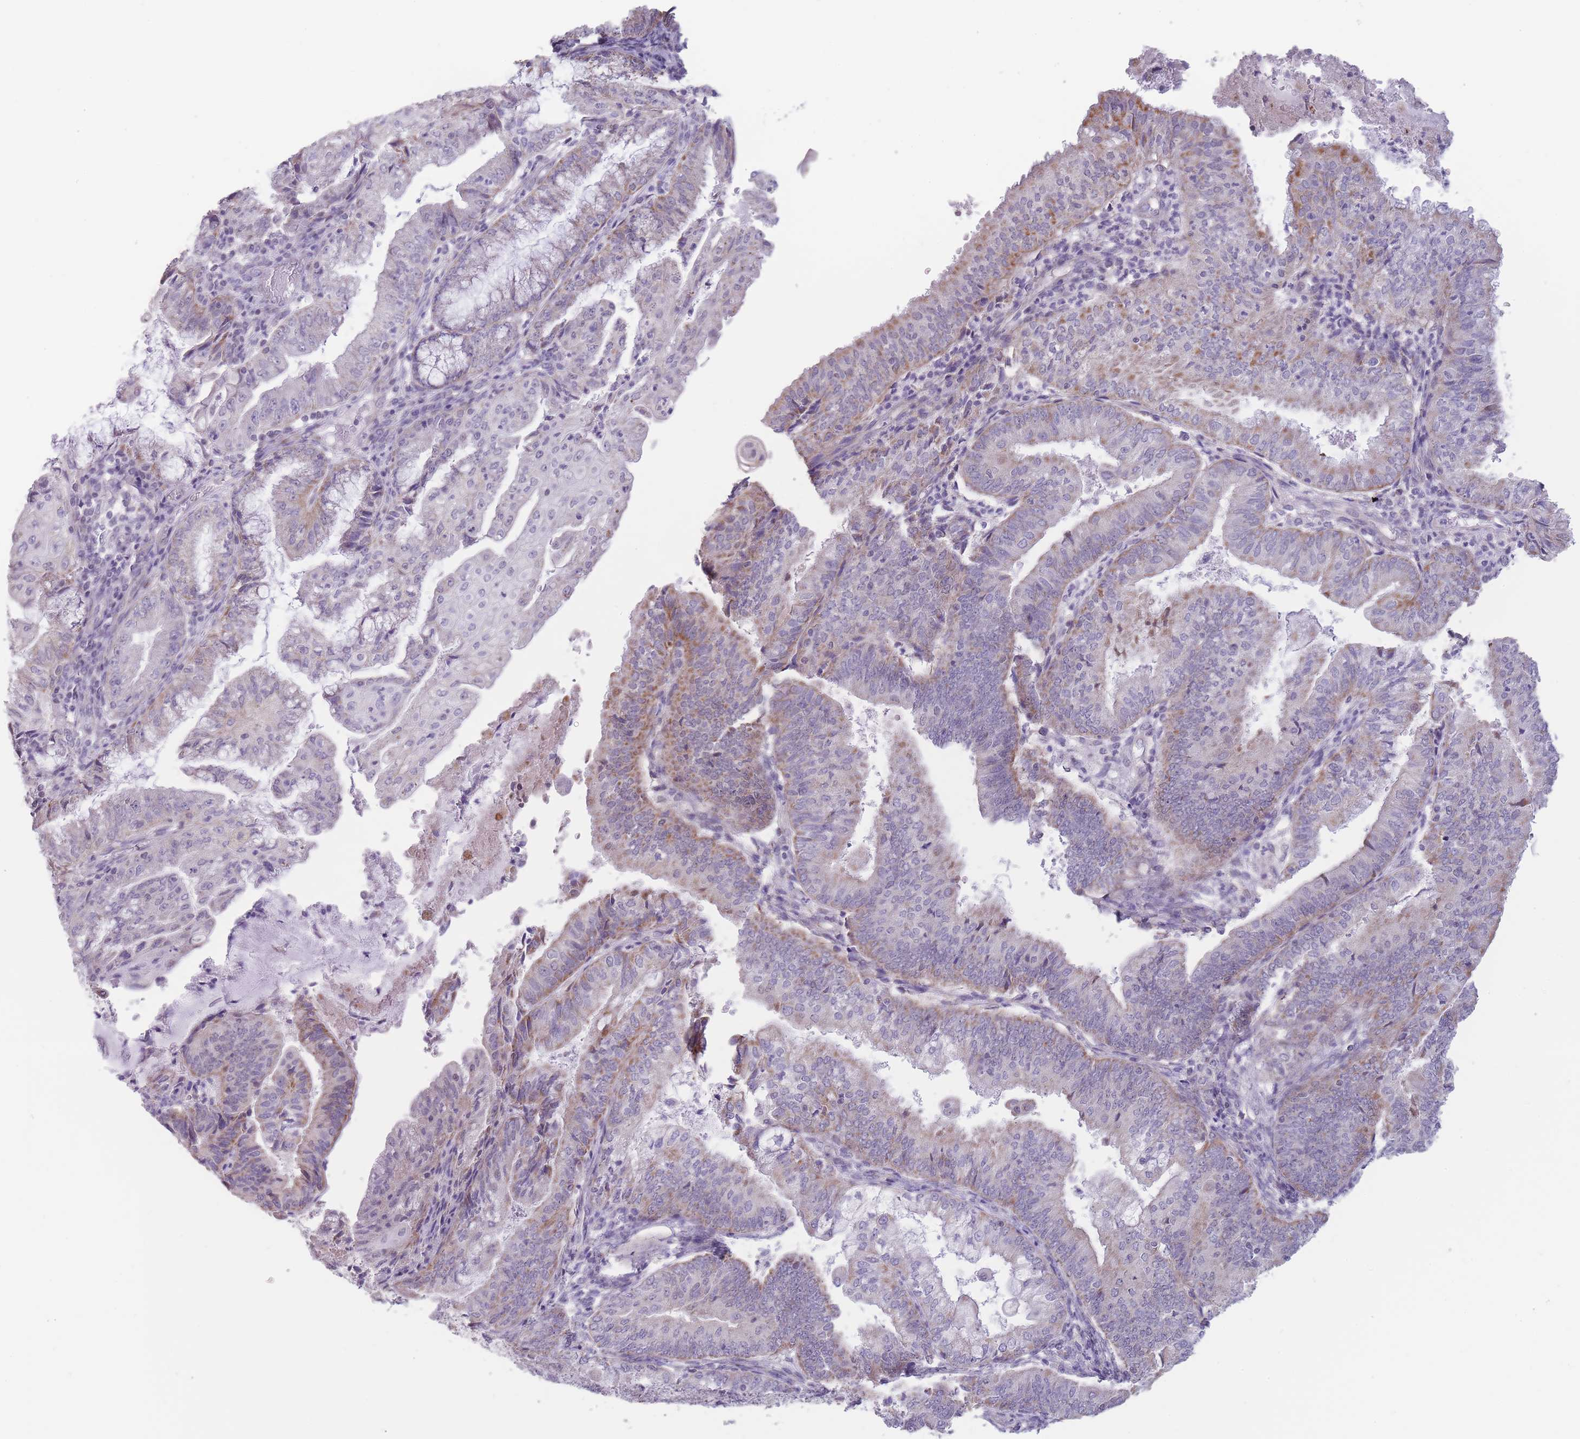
{"staining": {"intensity": "moderate", "quantity": "<25%", "location": "cytoplasmic/membranous"}, "tissue": "endometrial cancer", "cell_type": "Tumor cells", "image_type": "cancer", "snomed": [{"axis": "morphology", "description": "Adenocarcinoma, NOS"}, {"axis": "topography", "description": "Endometrium"}], "caption": "IHC staining of adenocarcinoma (endometrial), which demonstrates low levels of moderate cytoplasmic/membranous positivity in about <25% of tumor cells indicating moderate cytoplasmic/membranous protein positivity. The staining was performed using DAB (brown) for protein detection and nuclei were counterstained in hematoxylin (blue).", "gene": "ZBTB24", "patient": {"sex": "female", "age": 55}}